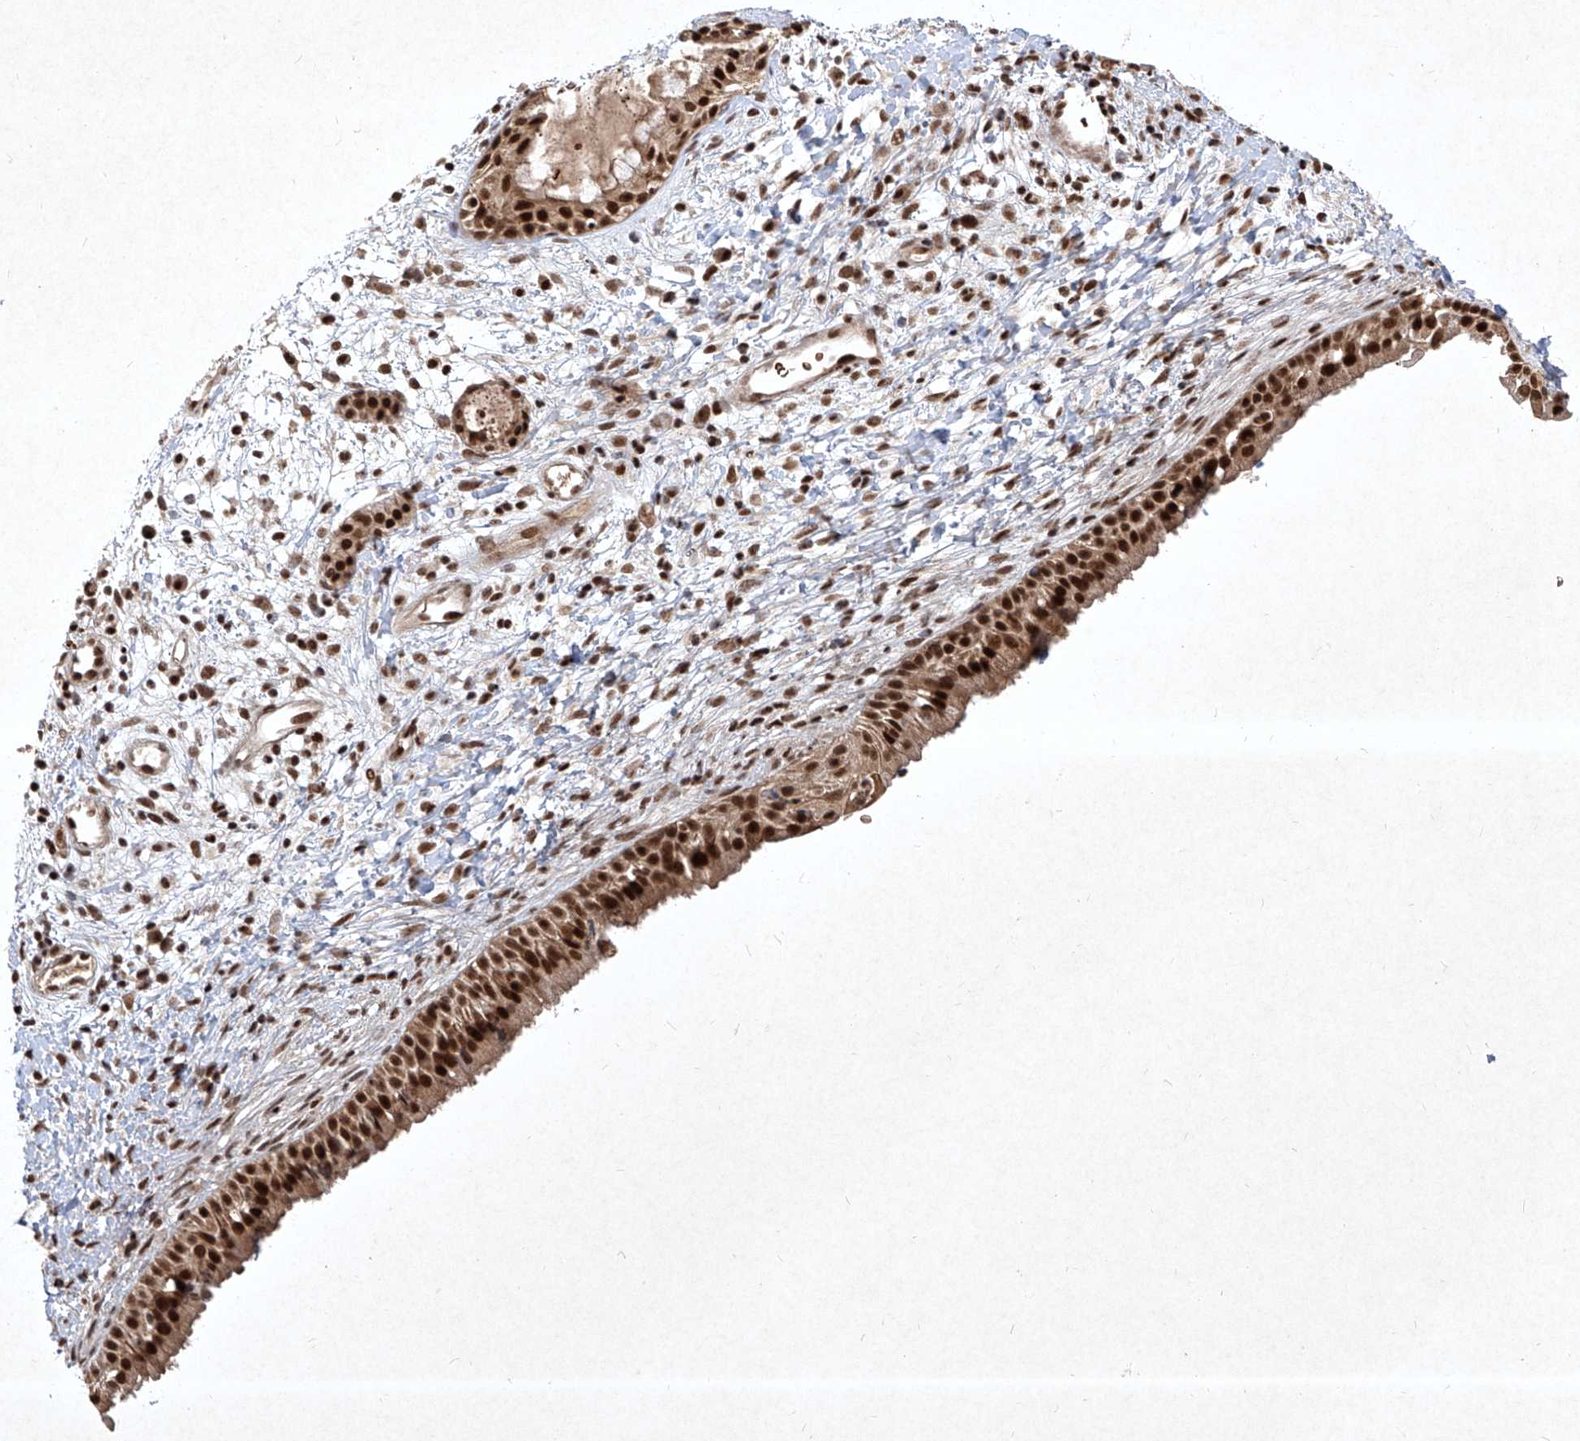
{"staining": {"intensity": "strong", "quantity": ">75%", "location": "cytoplasmic/membranous,nuclear"}, "tissue": "nasopharynx", "cell_type": "Respiratory epithelial cells", "image_type": "normal", "snomed": [{"axis": "morphology", "description": "Normal tissue, NOS"}, {"axis": "topography", "description": "Nasopharynx"}], "caption": "Immunohistochemical staining of benign human nasopharynx demonstrates high levels of strong cytoplasmic/membranous,nuclear staining in approximately >75% of respiratory epithelial cells.", "gene": "IRF2", "patient": {"sex": "male", "age": 22}}